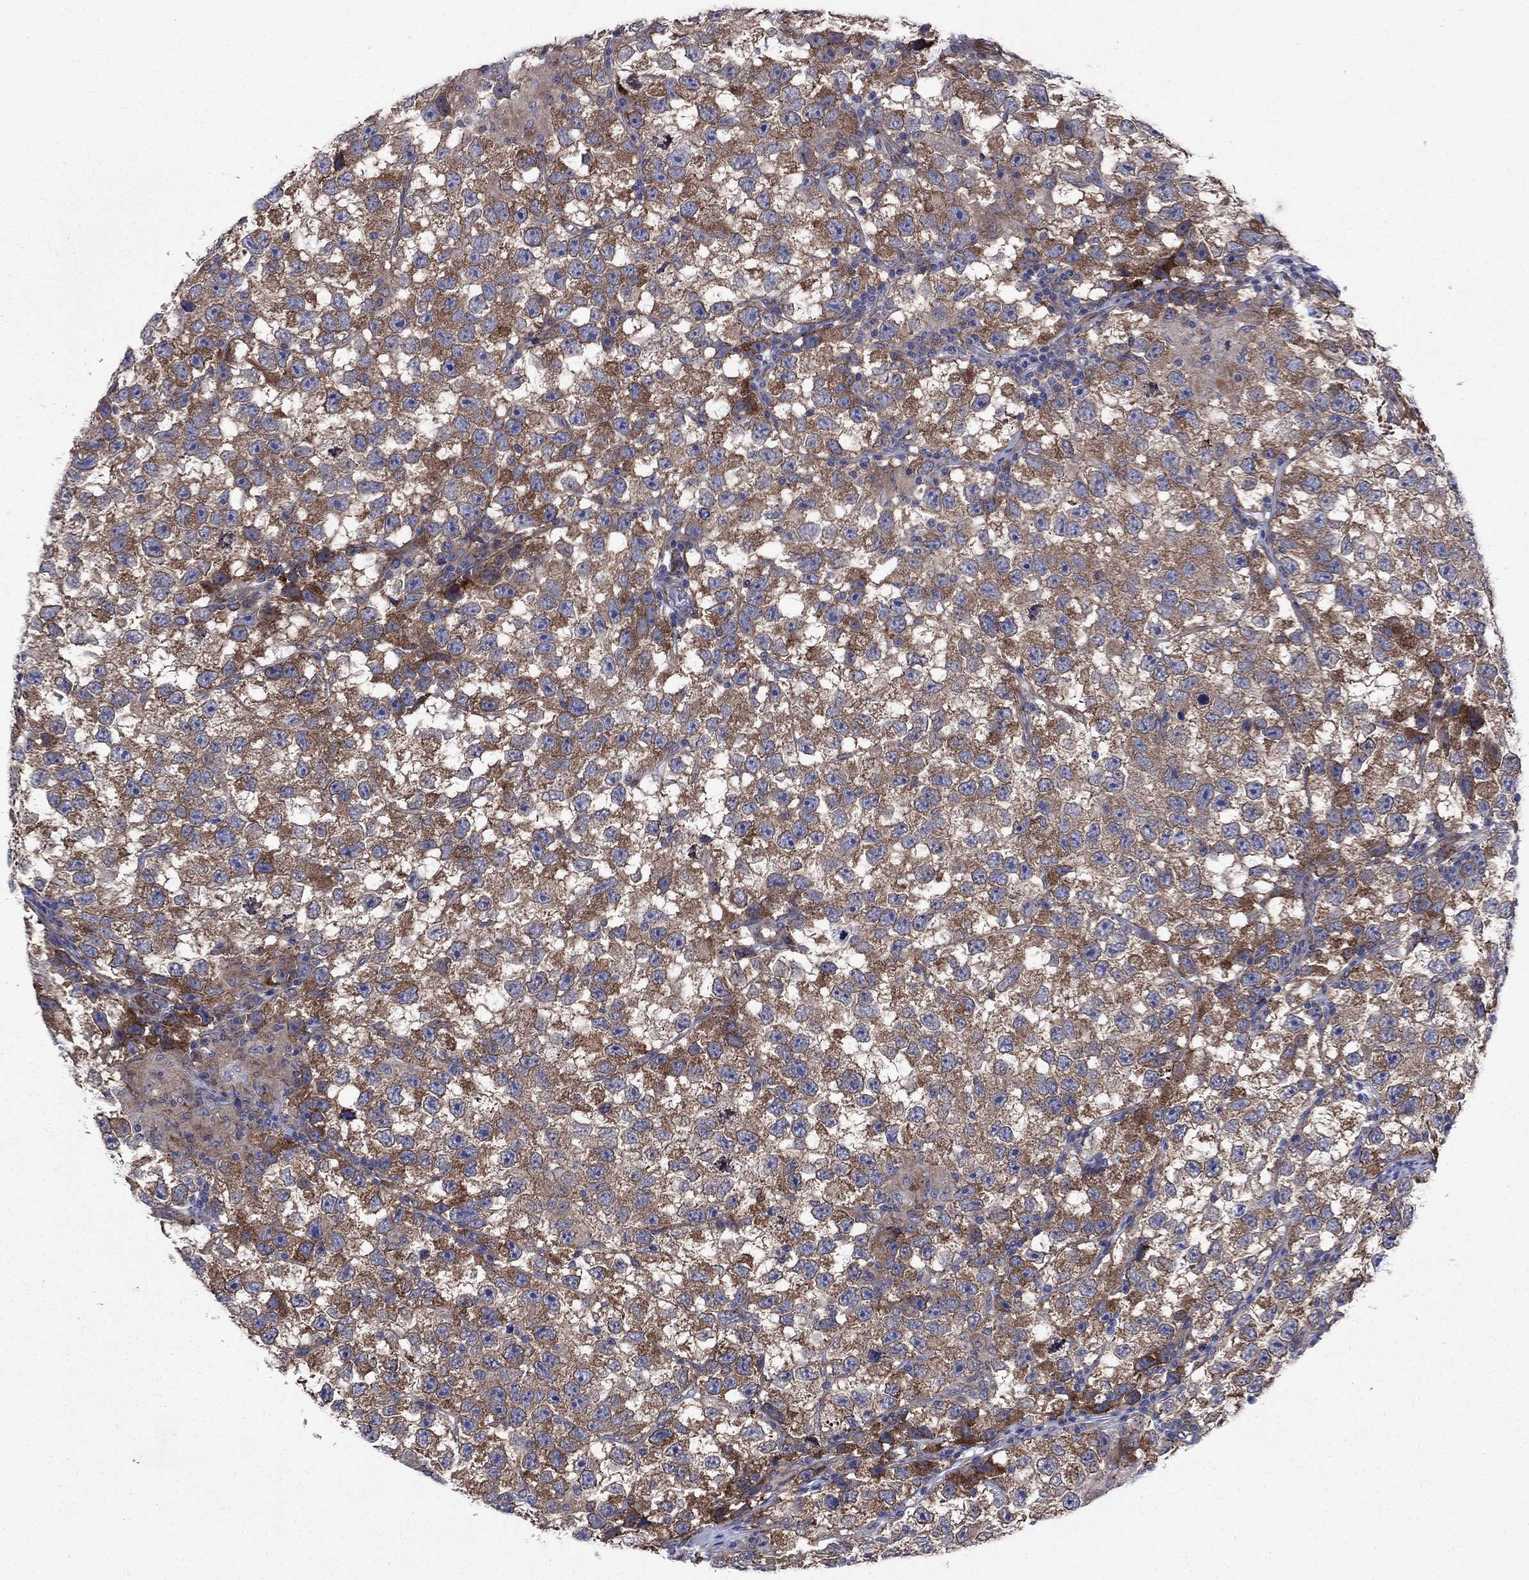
{"staining": {"intensity": "strong", "quantity": "25%-75%", "location": "cytoplasmic/membranous"}, "tissue": "testis cancer", "cell_type": "Tumor cells", "image_type": "cancer", "snomed": [{"axis": "morphology", "description": "Seminoma, NOS"}, {"axis": "topography", "description": "Testis"}], "caption": "Protein staining of seminoma (testis) tissue displays strong cytoplasmic/membranous positivity in approximately 25%-75% of tumor cells.", "gene": "GPR155", "patient": {"sex": "male", "age": 26}}